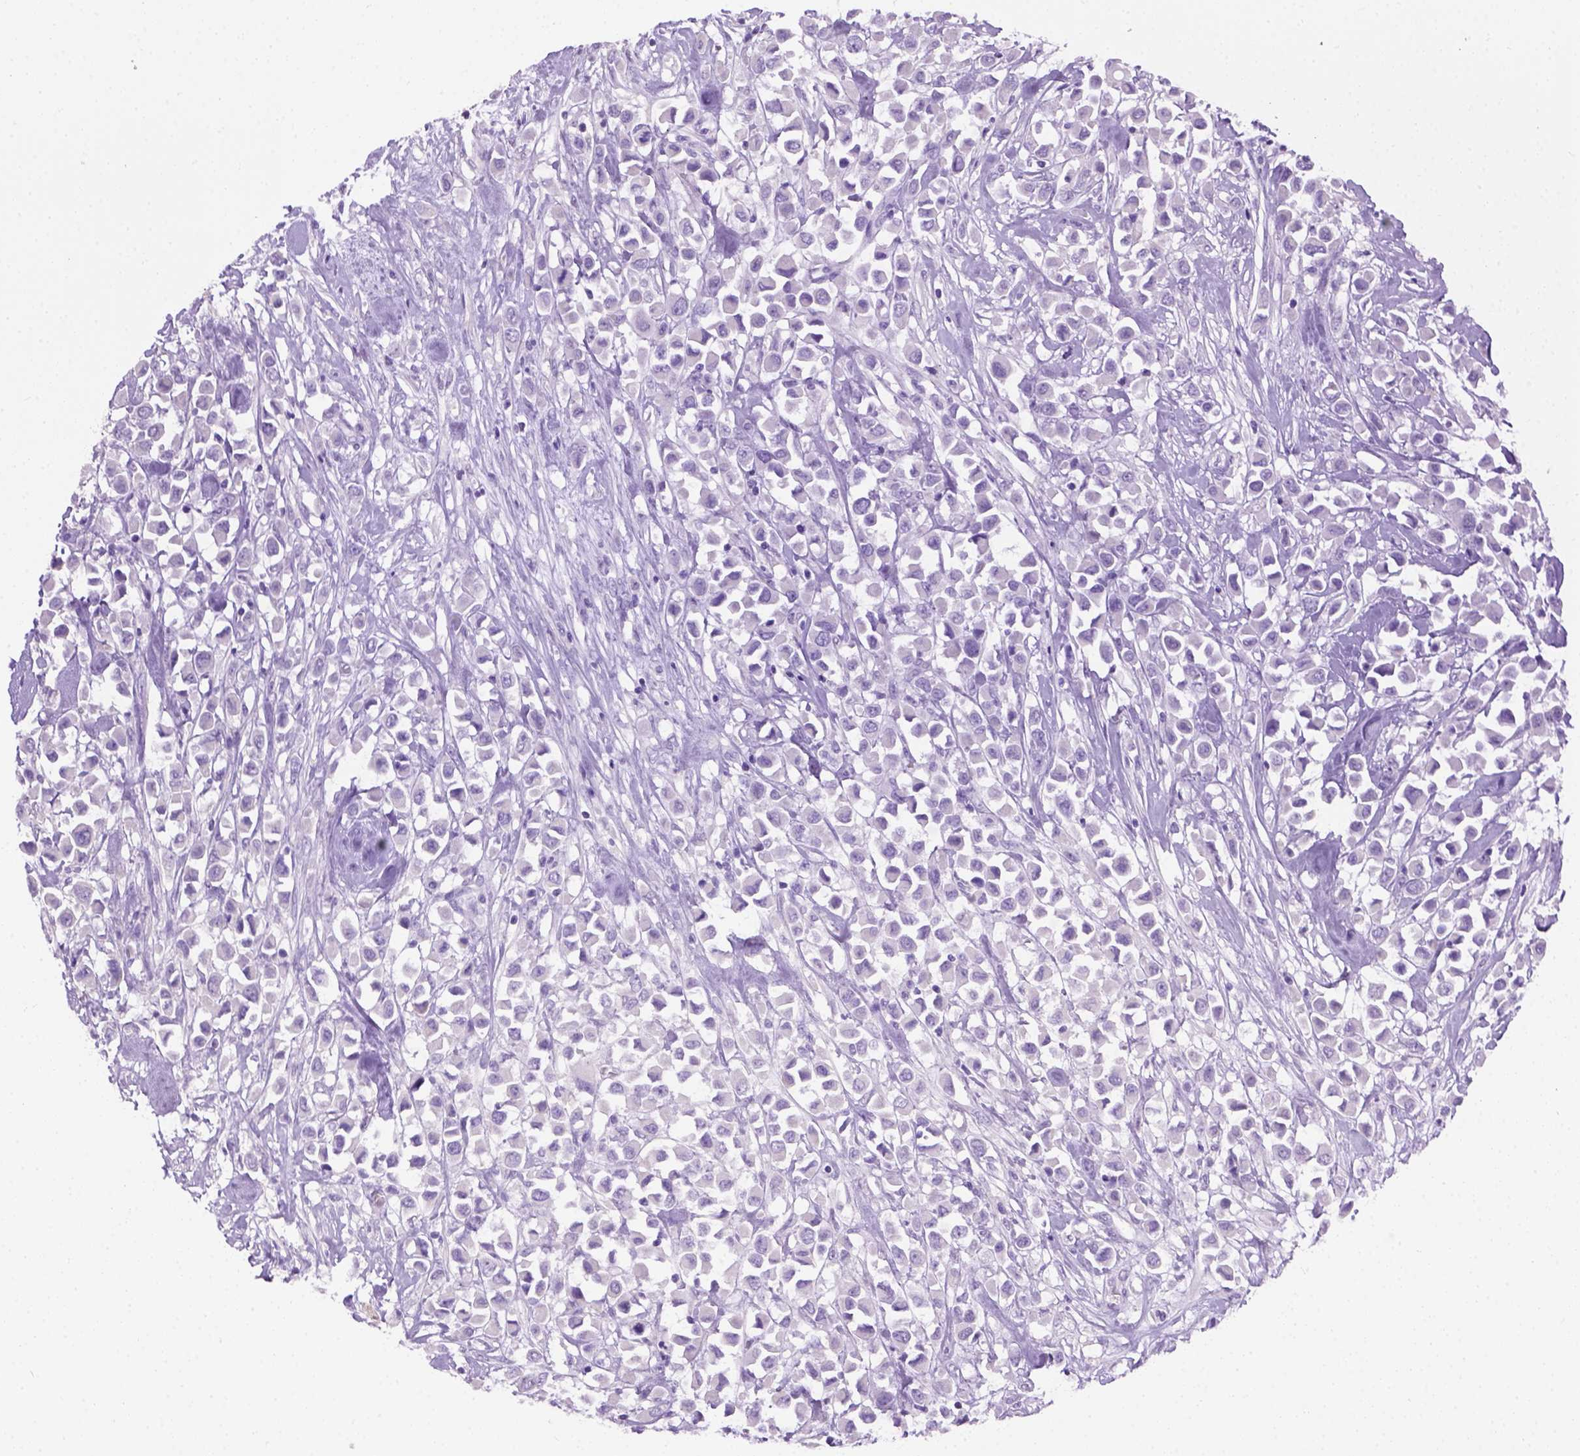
{"staining": {"intensity": "negative", "quantity": "none", "location": "none"}, "tissue": "breast cancer", "cell_type": "Tumor cells", "image_type": "cancer", "snomed": [{"axis": "morphology", "description": "Duct carcinoma"}, {"axis": "topography", "description": "Breast"}], "caption": "The photomicrograph shows no significant positivity in tumor cells of invasive ductal carcinoma (breast).", "gene": "CYP24A1", "patient": {"sex": "female", "age": 61}}